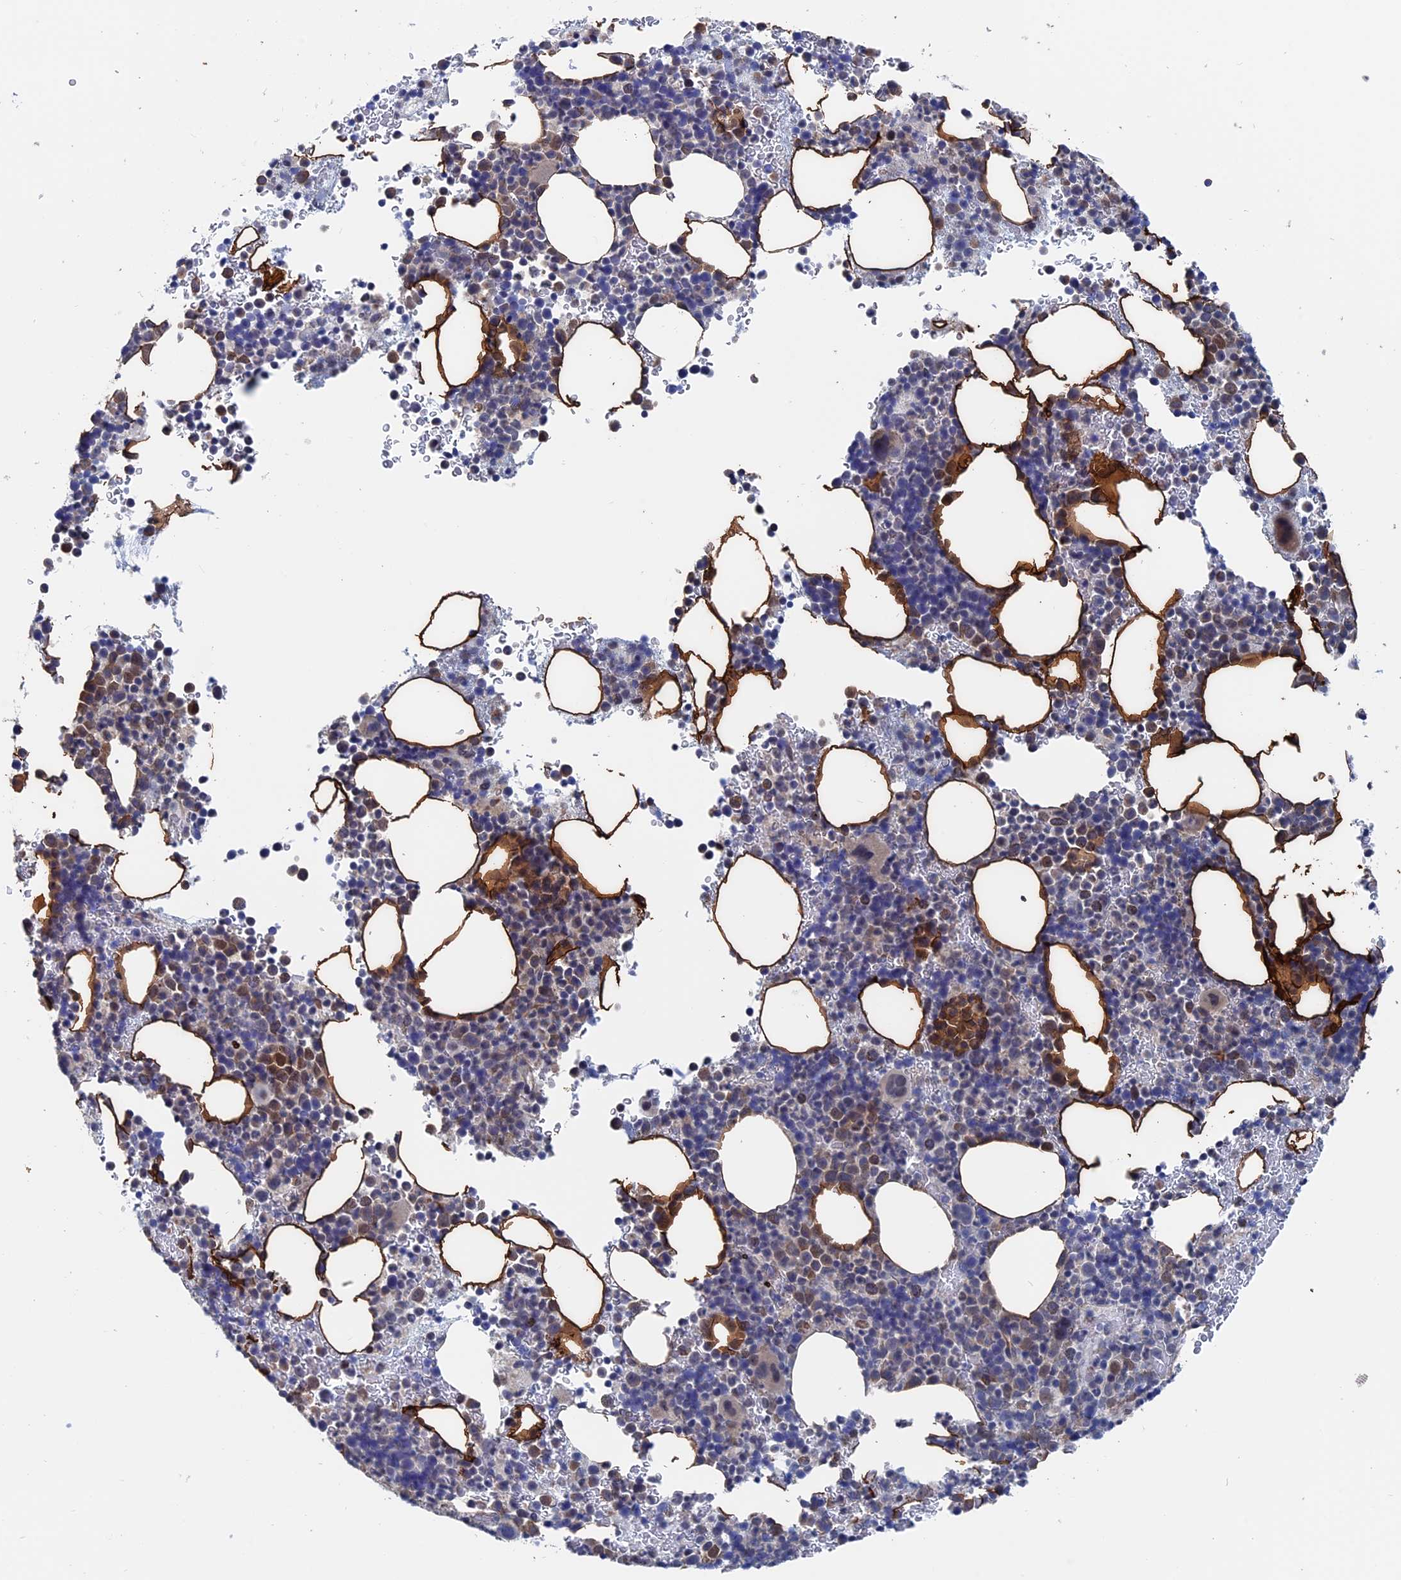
{"staining": {"intensity": "moderate", "quantity": "<25%", "location": "cytoplasmic/membranous"}, "tissue": "bone marrow", "cell_type": "Hematopoietic cells", "image_type": "normal", "snomed": [{"axis": "morphology", "description": "Normal tissue, NOS"}, {"axis": "topography", "description": "Bone marrow"}], "caption": "An image showing moderate cytoplasmic/membranous positivity in approximately <25% of hematopoietic cells in normal bone marrow, as visualized by brown immunohistochemical staining.", "gene": "MARCHF3", "patient": {"sex": "female", "age": 82}}